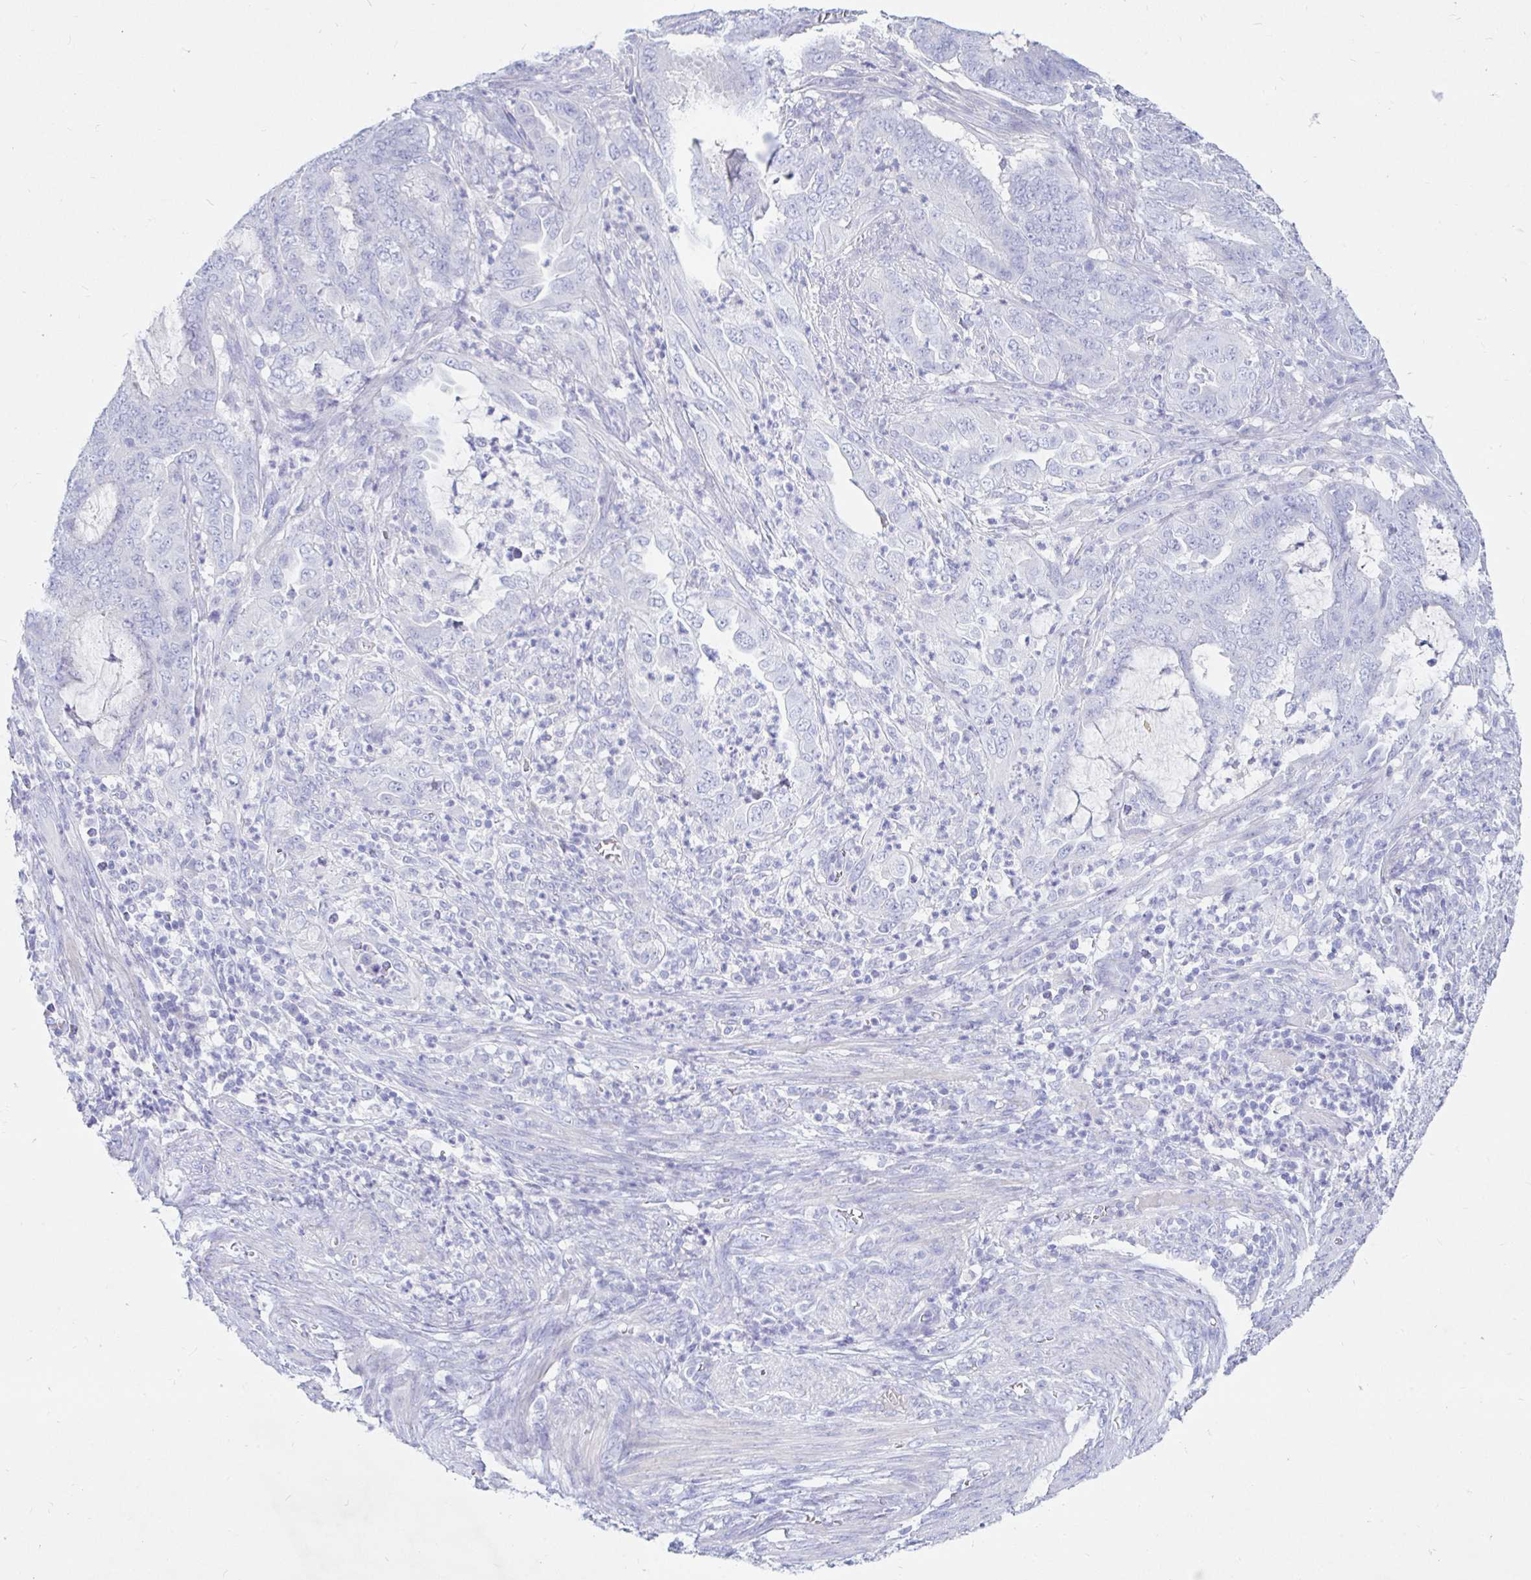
{"staining": {"intensity": "negative", "quantity": "none", "location": "none"}, "tissue": "endometrial cancer", "cell_type": "Tumor cells", "image_type": "cancer", "snomed": [{"axis": "morphology", "description": "Adenocarcinoma, NOS"}, {"axis": "topography", "description": "Endometrium"}], "caption": "Immunohistochemistry (IHC) histopathology image of neoplastic tissue: adenocarcinoma (endometrial) stained with DAB (3,3'-diaminobenzidine) demonstrates no significant protein positivity in tumor cells.", "gene": "NR2E1", "patient": {"sex": "female", "age": 51}}